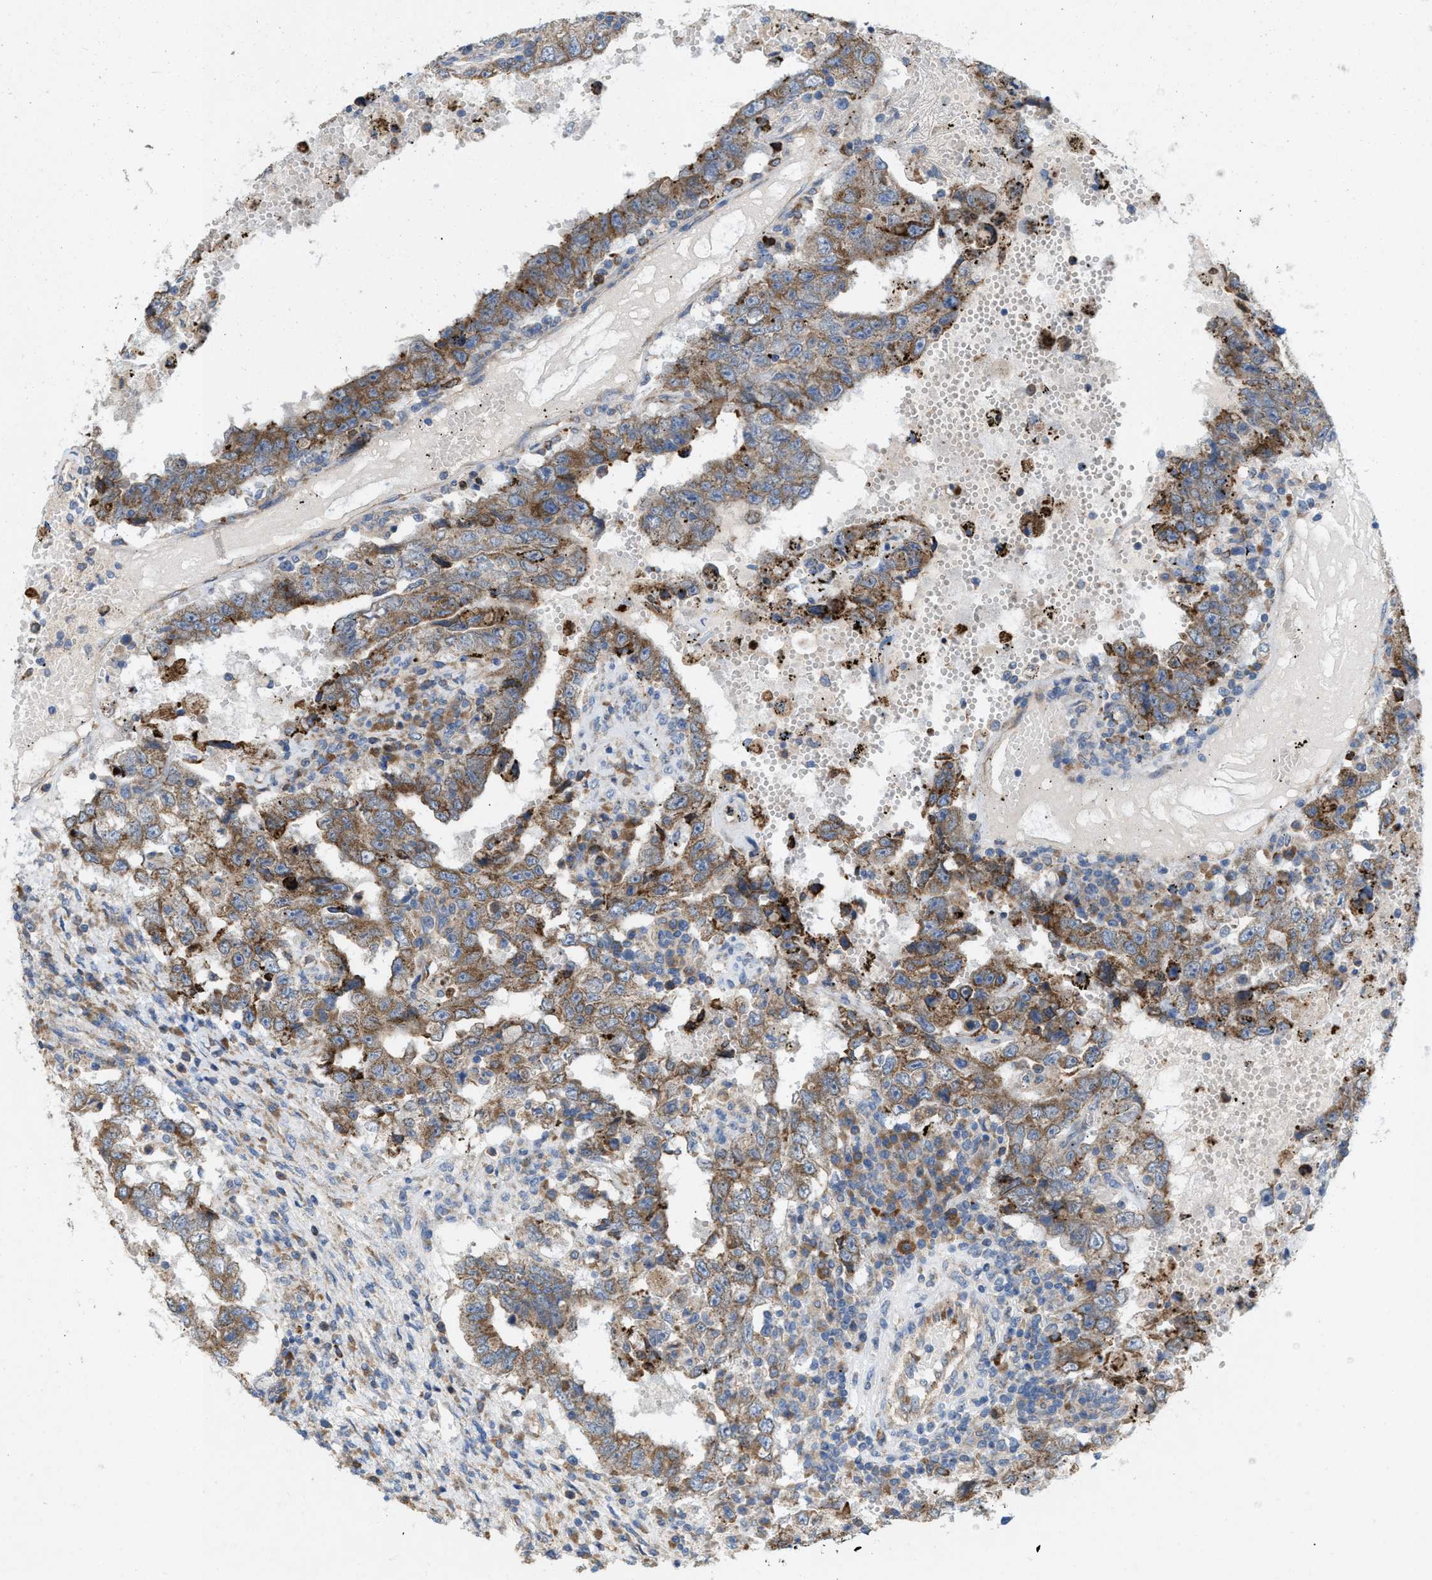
{"staining": {"intensity": "moderate", "quantity": ">75%", "location": "cytoplasmic/membranous"}, "tissue": "testis cancer", "cell_type": "Tumor cells", "image_type": "cancer", "snomed": [{"axis": "morphology", "description": "Carcinoma, Embryonal, NOS"}, {"axis": "topography", "description": "Testis"}], "caption": "Testis cancer tissue exhibits moderate cytoplasmic/membranous positivity in about >75% of tumor cells", "gene": "DYNC2I1", "patient": {"sex": "male", "age": 26}}